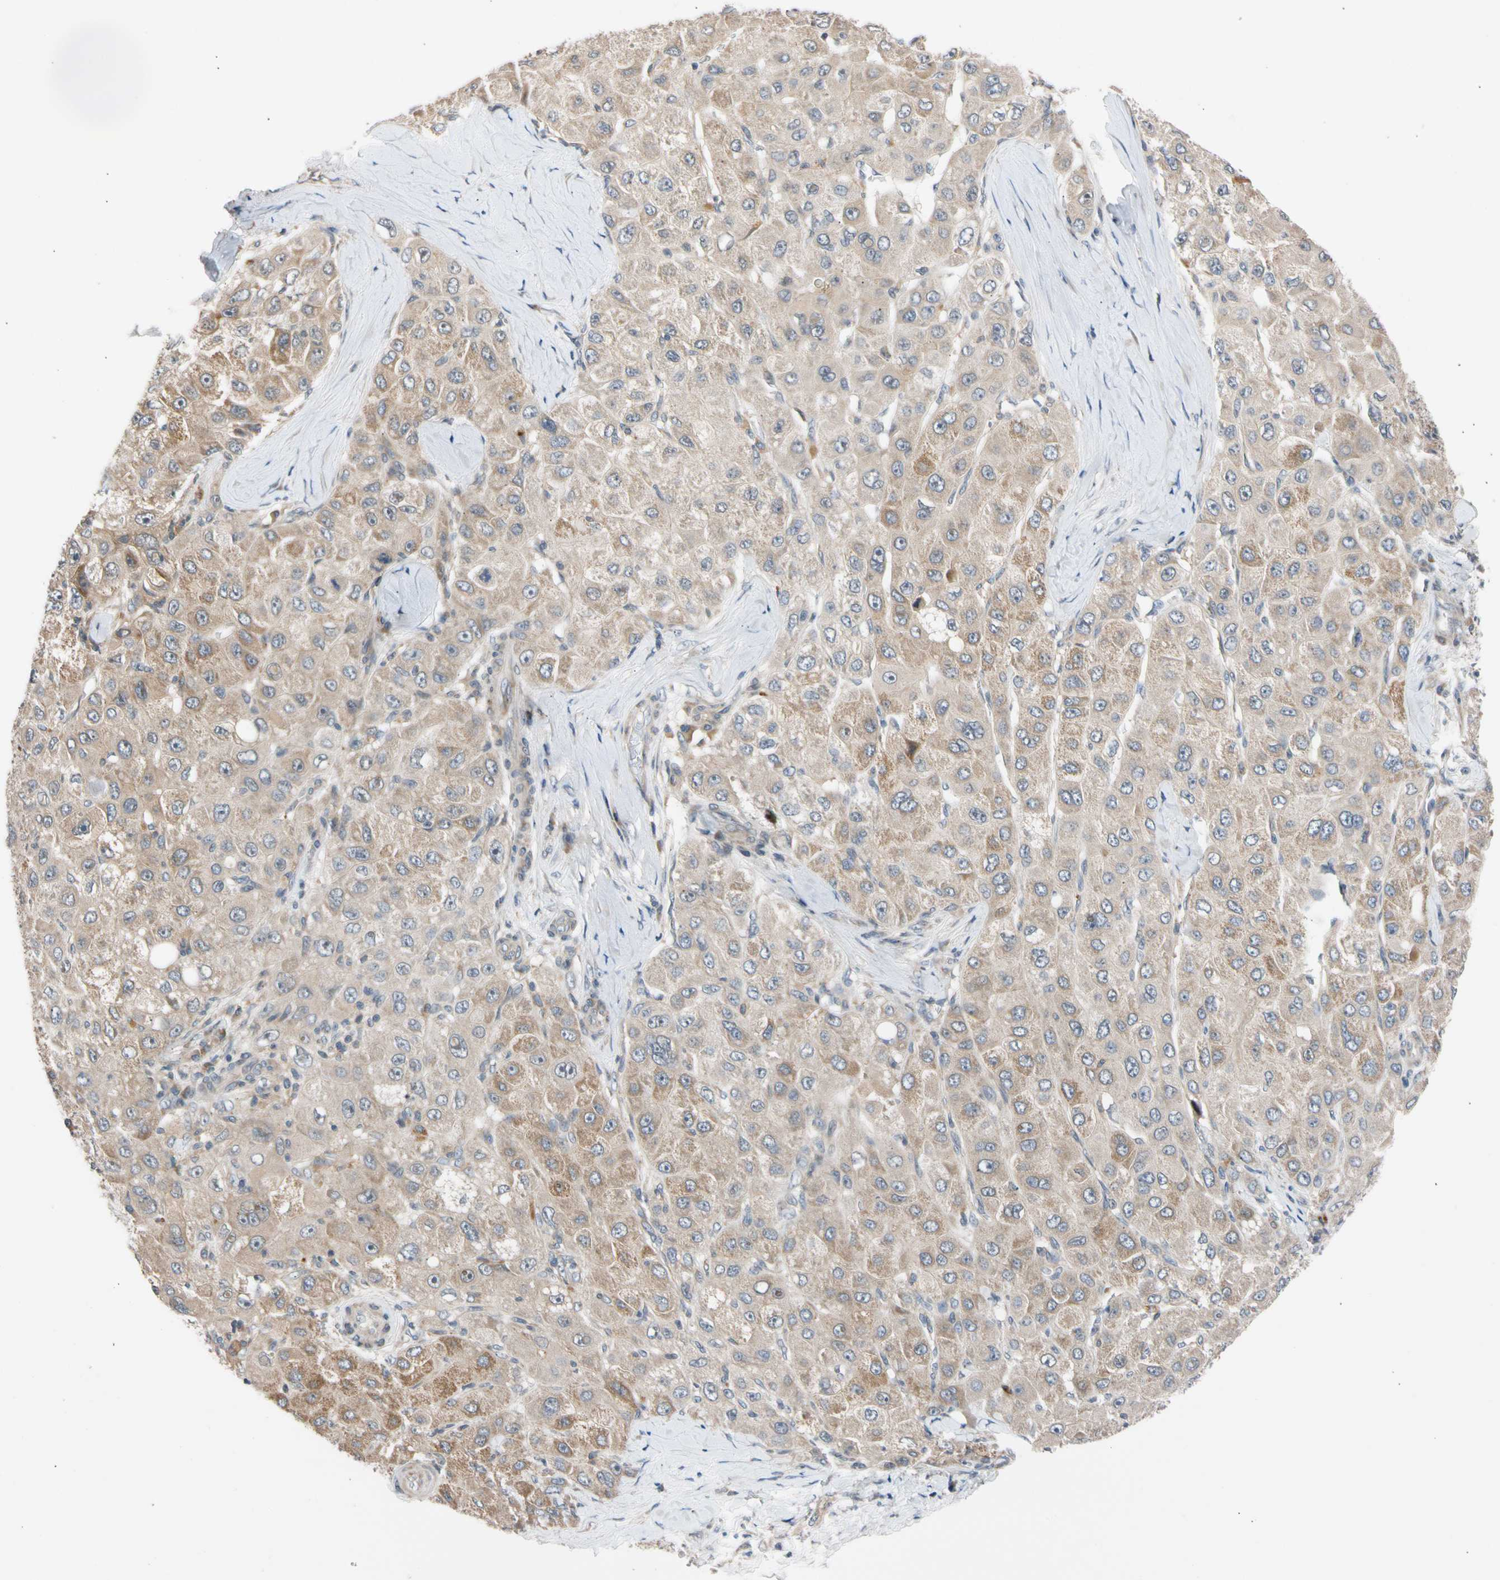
{"staining": {"intensity": "moderate", "quantity": "<25%", "location": "cytoplasmic/membranous"}, "tissue": "liver cancer", "cell_type": "Tumor cells", "image_type": "cancer", "snomed": [{"axis": "morphology", "description": "Carcinoma, Hepatocellular, NOS"}, {"axis": "topography", "description": "Liver"}], "caption": "About <25% of tumor cells in human liver hepatocellular carcinoma demonstrate moderate cytoplasmic/membranous protein positivity as visualized by brown immunohistochemical staining.", "gene": "CNST", "patient": {"sex": "male", "age": 80}}